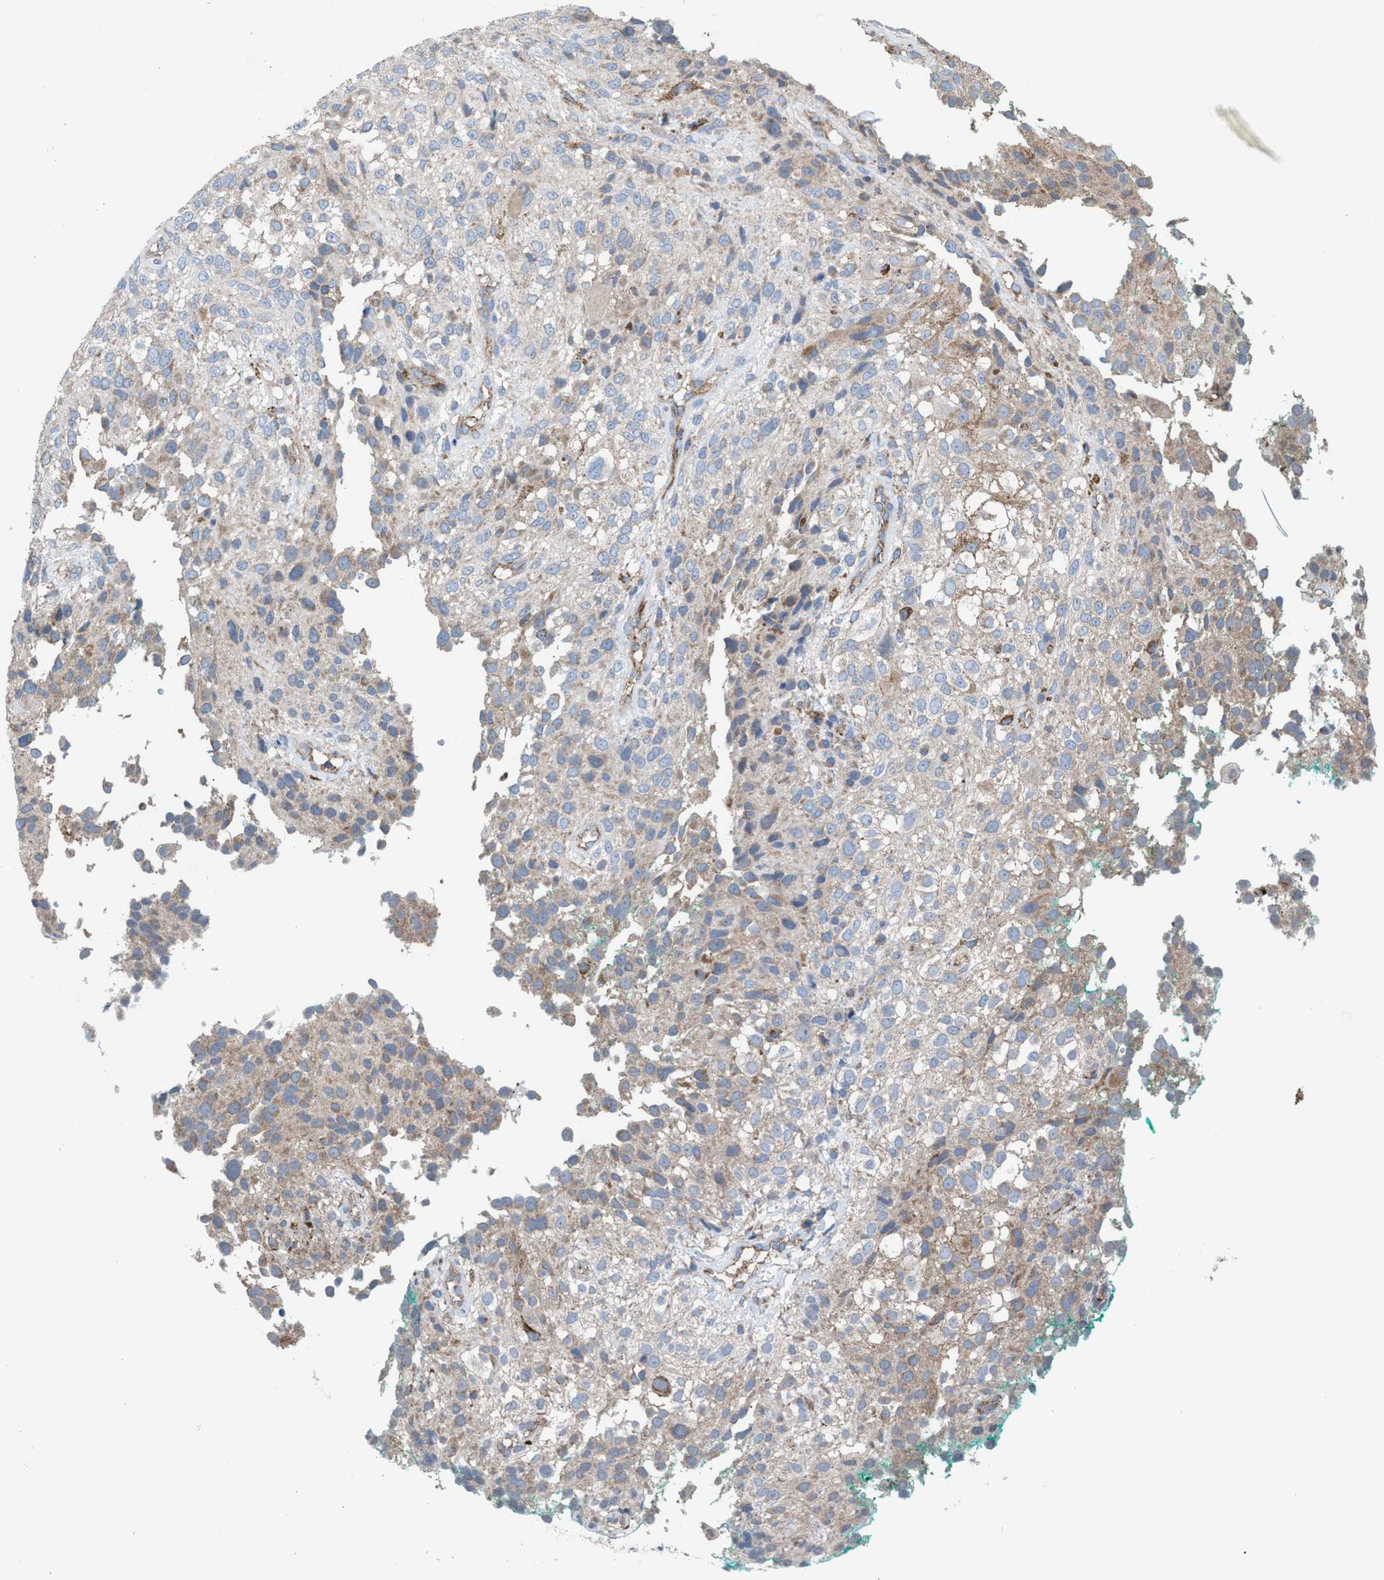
{"staining": {"intensity": "weak", "quantity": "<25%", "location": "cytoplasmic/membranous"}, "tissue": "melanoma", "cell_type": "Tumor cells", "image_type": "cancer", "snomed": [{"axis": "morphology", "description": "Necrosis, NOS"}, {"axis": "morphology", "description": "Malignant melanoma, NOS"}, {"axis": "topography", "description": "Skin"}], "caption": "Photomicrograph shows no protein positivity in tumor cells of malignant melanoma tissue.", "gene": "MRM1", "patient": {"sex": "female", "age": 87}}